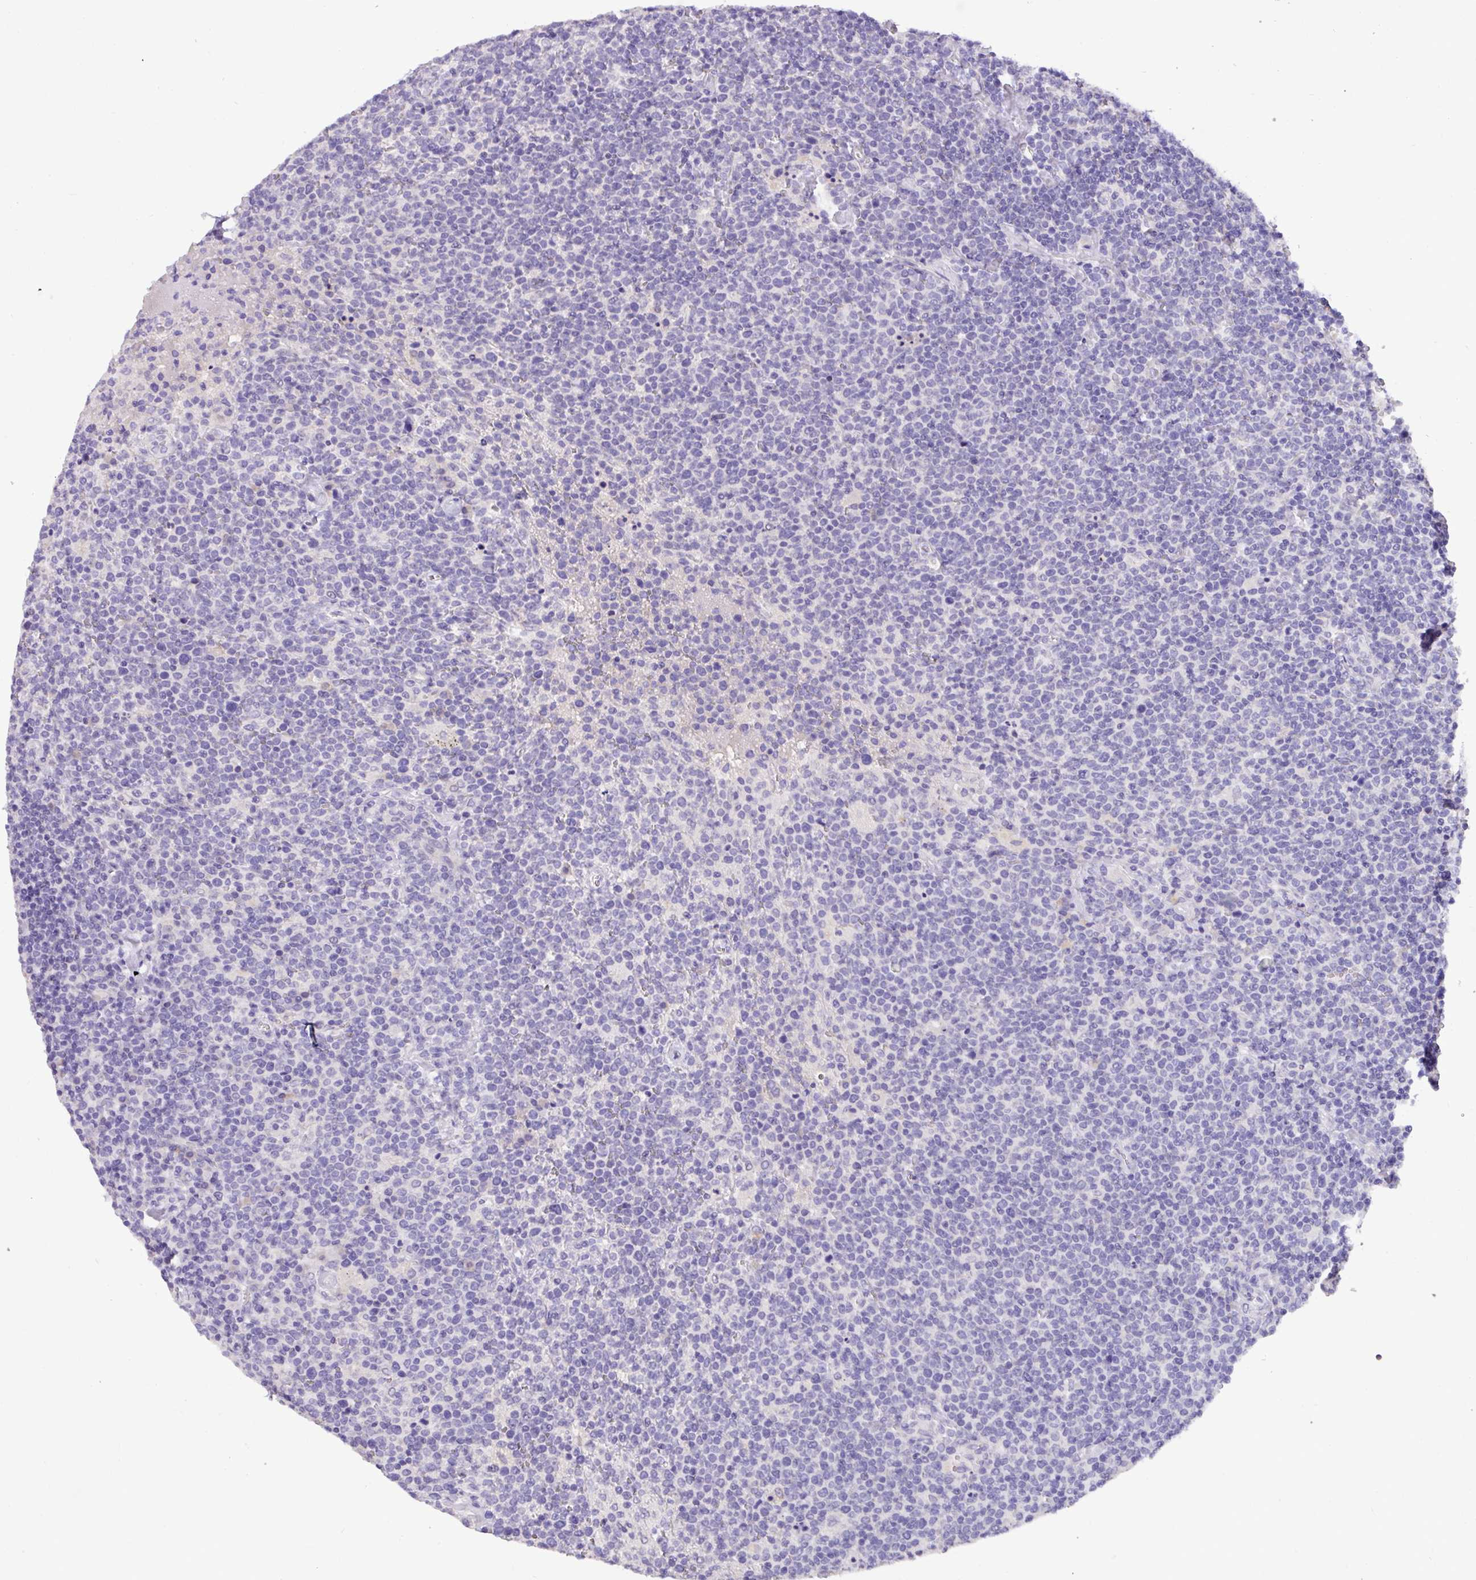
{"staining": {"intensity": "negative", "quantity": "none", "location": "none"}, "tissue": "lymphoma", "cell_type": "Tumor cells", "image_type": "cancer", "snomed": [{"axis": "morphology", "description": "Malignant lymphoma, non-Hodgkin's type, High grade"}, {"axis": "topography", "description": "Lymph node"}], "caption": "IHC of lymphoma demonstrates no expression in tumor cells.", "gene": "EPCAM", "patient": {"sex": "male", "age": 61}}